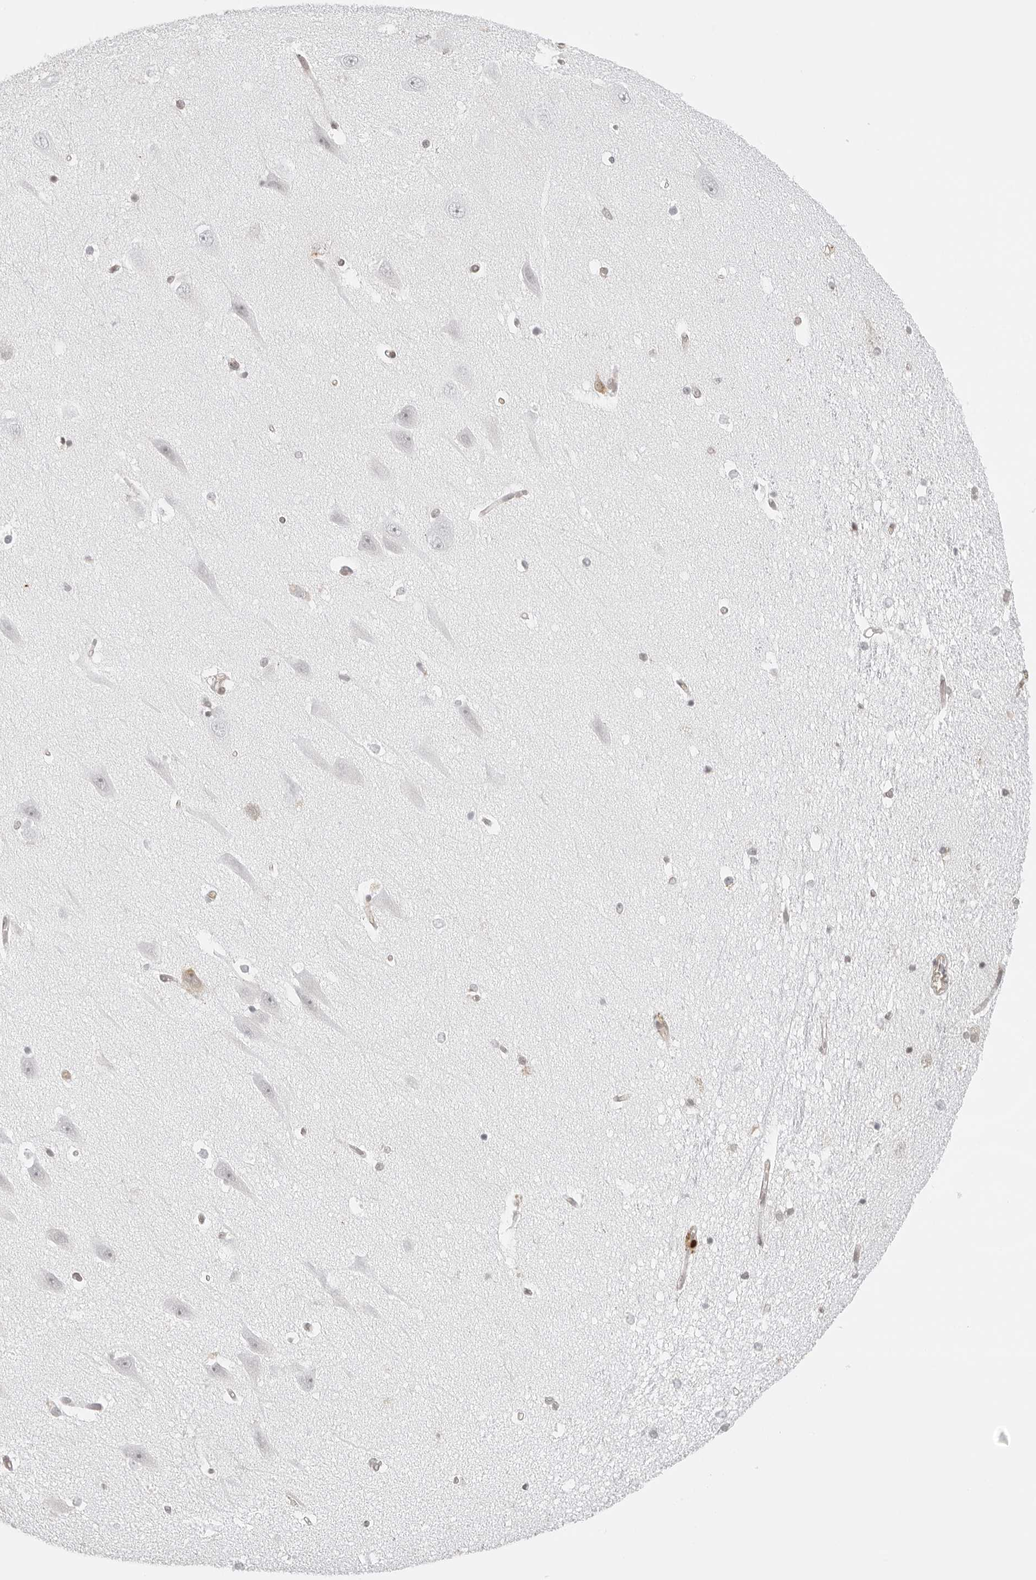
{"staining": {"intensity": "weak", "quantity": "<25%", "location": "nuclear"}, "tissue": "hippocampus", "cell_type": "Glial cells", "image_type": "normal", "snomed": [{"axis": "morphology", "description": "Normal tissue, NOS"}, {"axis": "topography", "description": "Hippocampus"}], "caption": "Immunohistochemistry (IHC) histopathology image of normal hippocampus stained for a protein (brown), which shows no staining in glial cells.", "gene": "EIF4G1", "patient": {"sex": "male", "age": 45}}